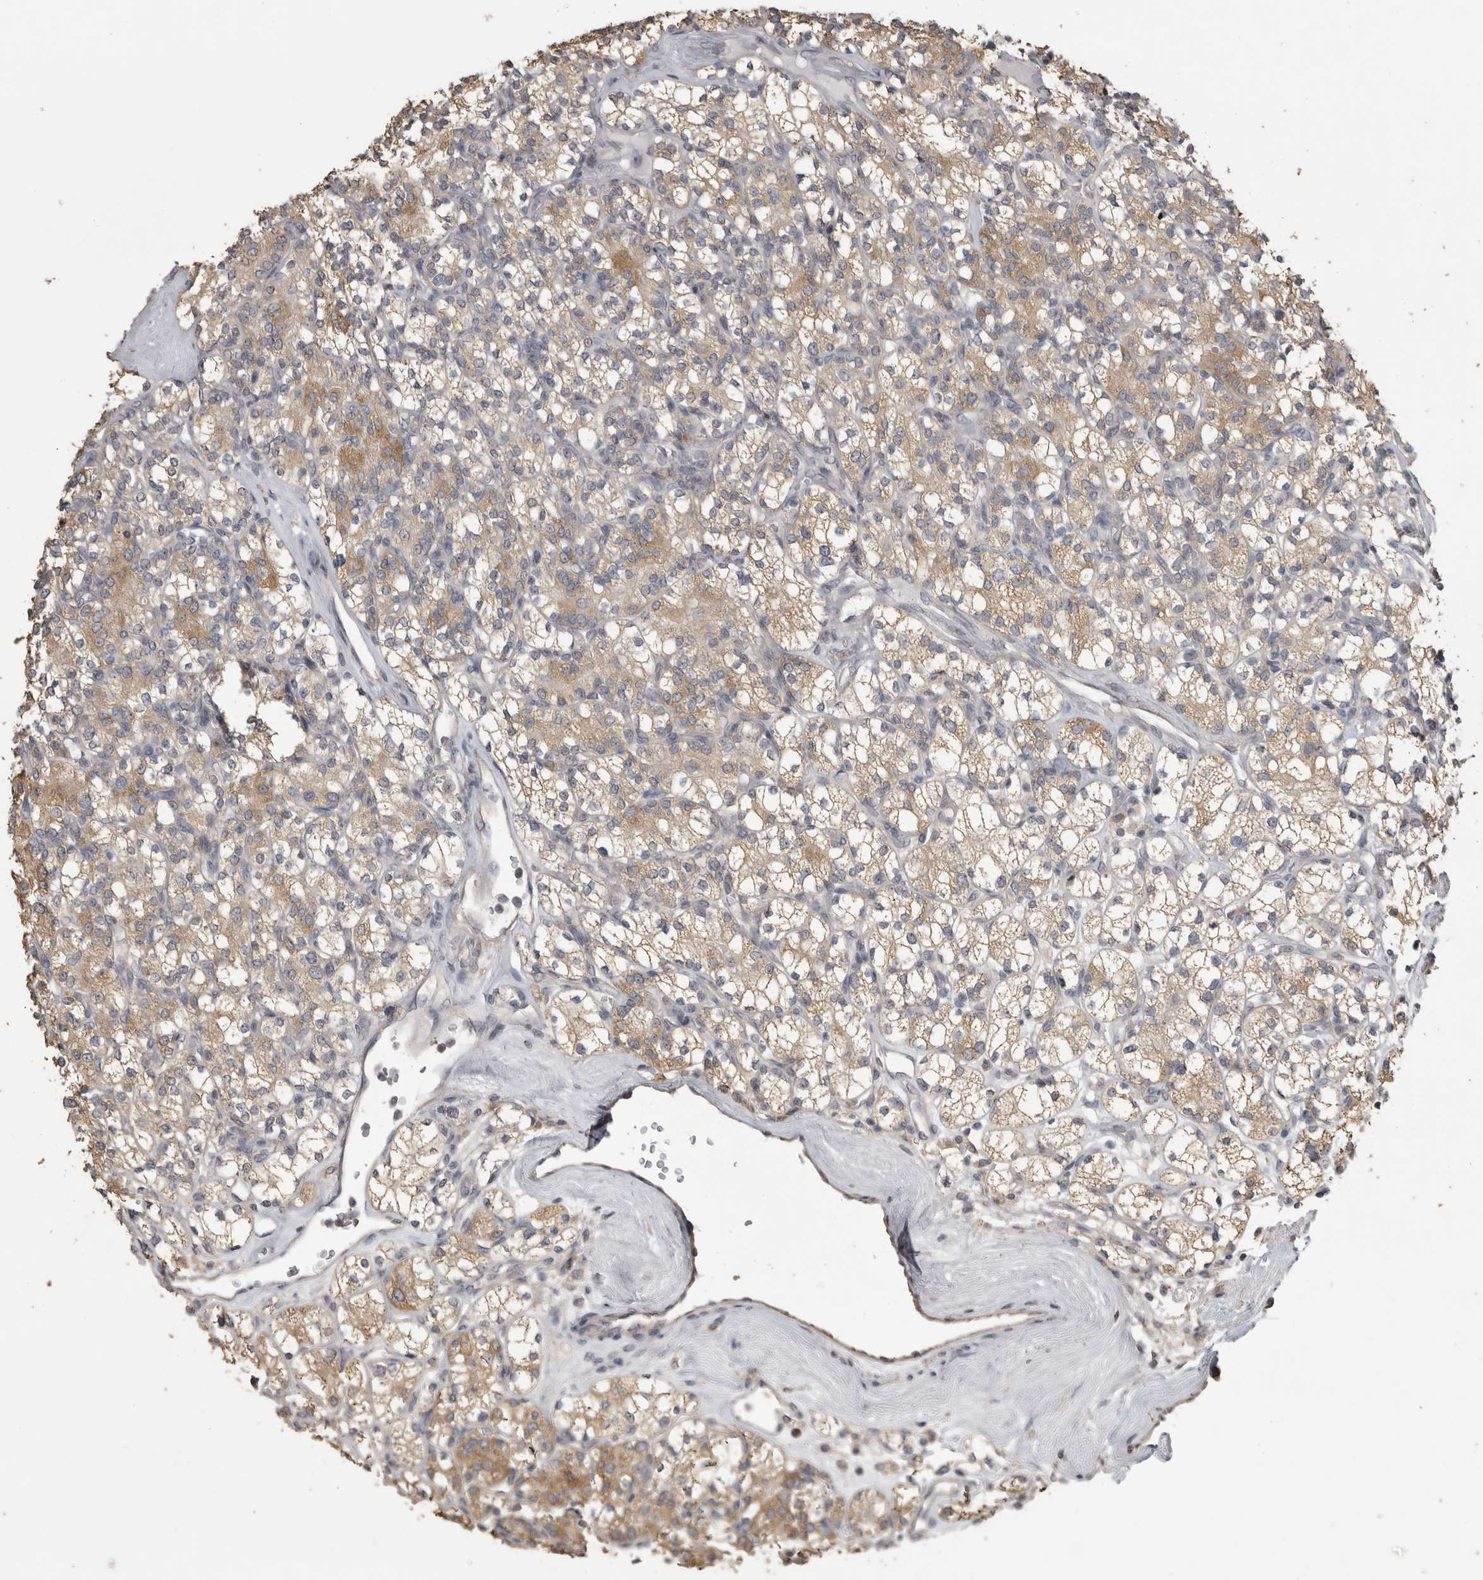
{"staining": {"intensity": "weak", "quantity": ">75%", "location": "cytoplasmic/membranous"}, "tissue": "renal cancer", "cell_type": "Tumor cells", "image_type": "cancer", "snomed": [{"axis": "morphology", "description": "Adenocarcinoma, NOS"}, {"axis": "topography", "description": "Kidney"}], "caption": "Renal cancer (adenocarcinoma) stained with a brown dye reveals weak cytoplasmic/membranous positive positivity in about >75% of tumor cells.", "gene": "RAB29", "patient": {"sex": "male", "age": 77}}